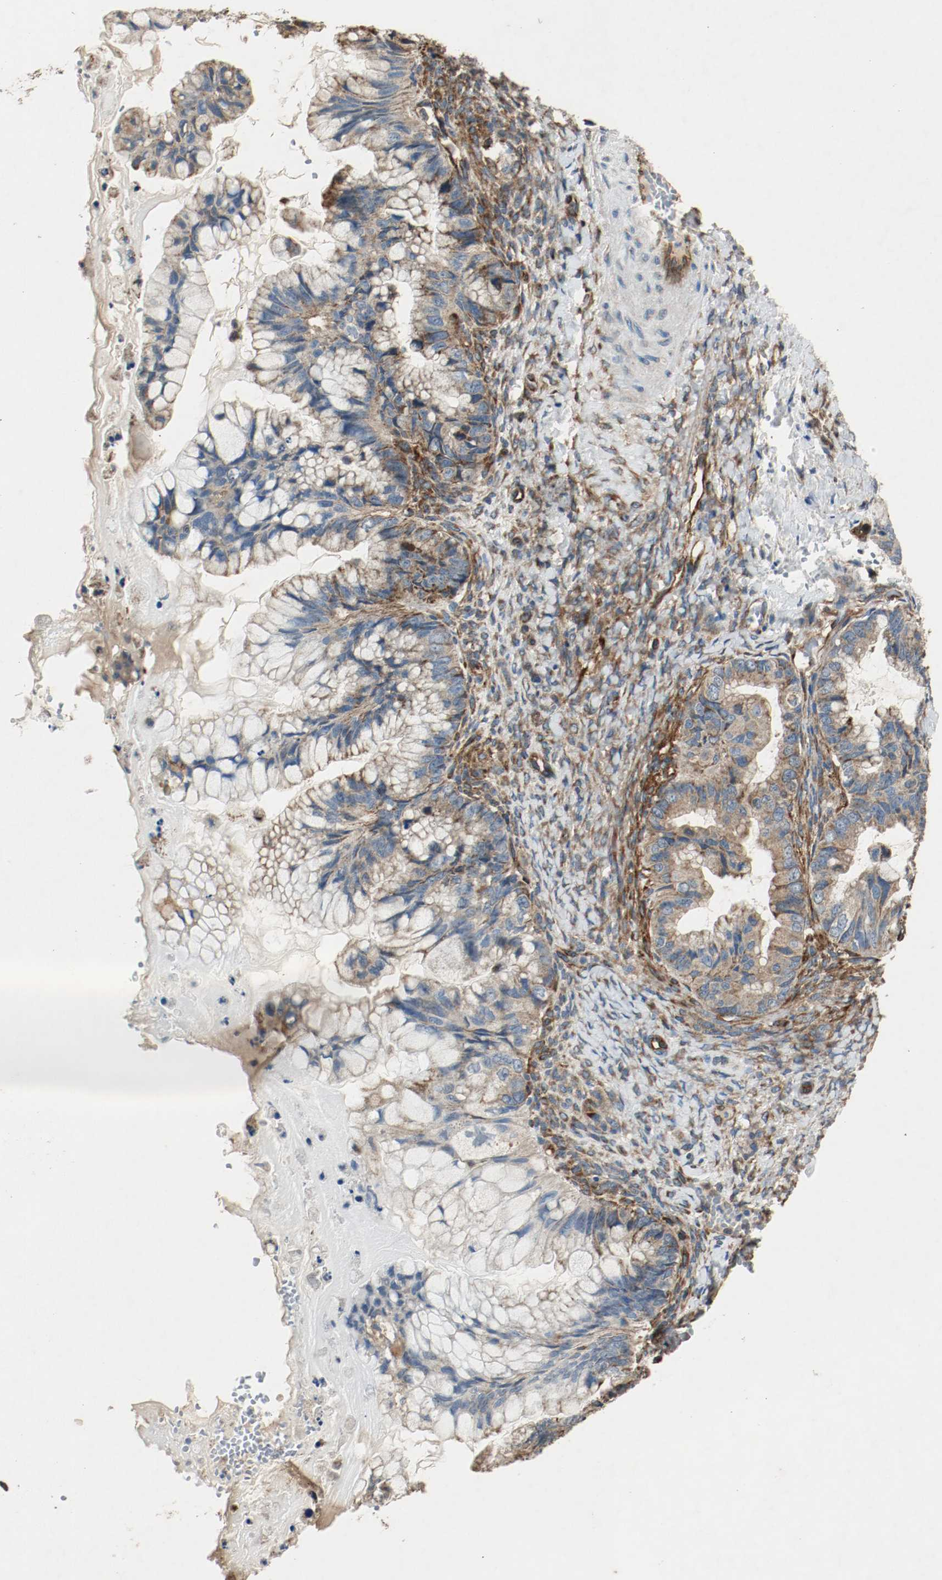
{"staining": {"intensity": "moderate", "quantity": ">75%", "location": "cytoplasmic/membranous"}, "tissue": "ovarian cancer", "cell_type": "Tumor cells", "image_type": "cancer", "snomed": [{"axis": "morphology", "description": "Cystadenocarcinoma, mucinous, NOS"}, {"axis": "topography", "description": "Ovary"}], "caption": "The immunohistochemical stain labels moderate cytoplasmic/membranous expression in tumor cells of ovarian cancer (mucinous cystadenocarcinoma) tissue. (DAB (3,3'-diaminobenzidine) = brown stain, brightfield microscopy at high magnification).", "gene": "PLCG1", "patient": {"sex": "female", "age": 36}}